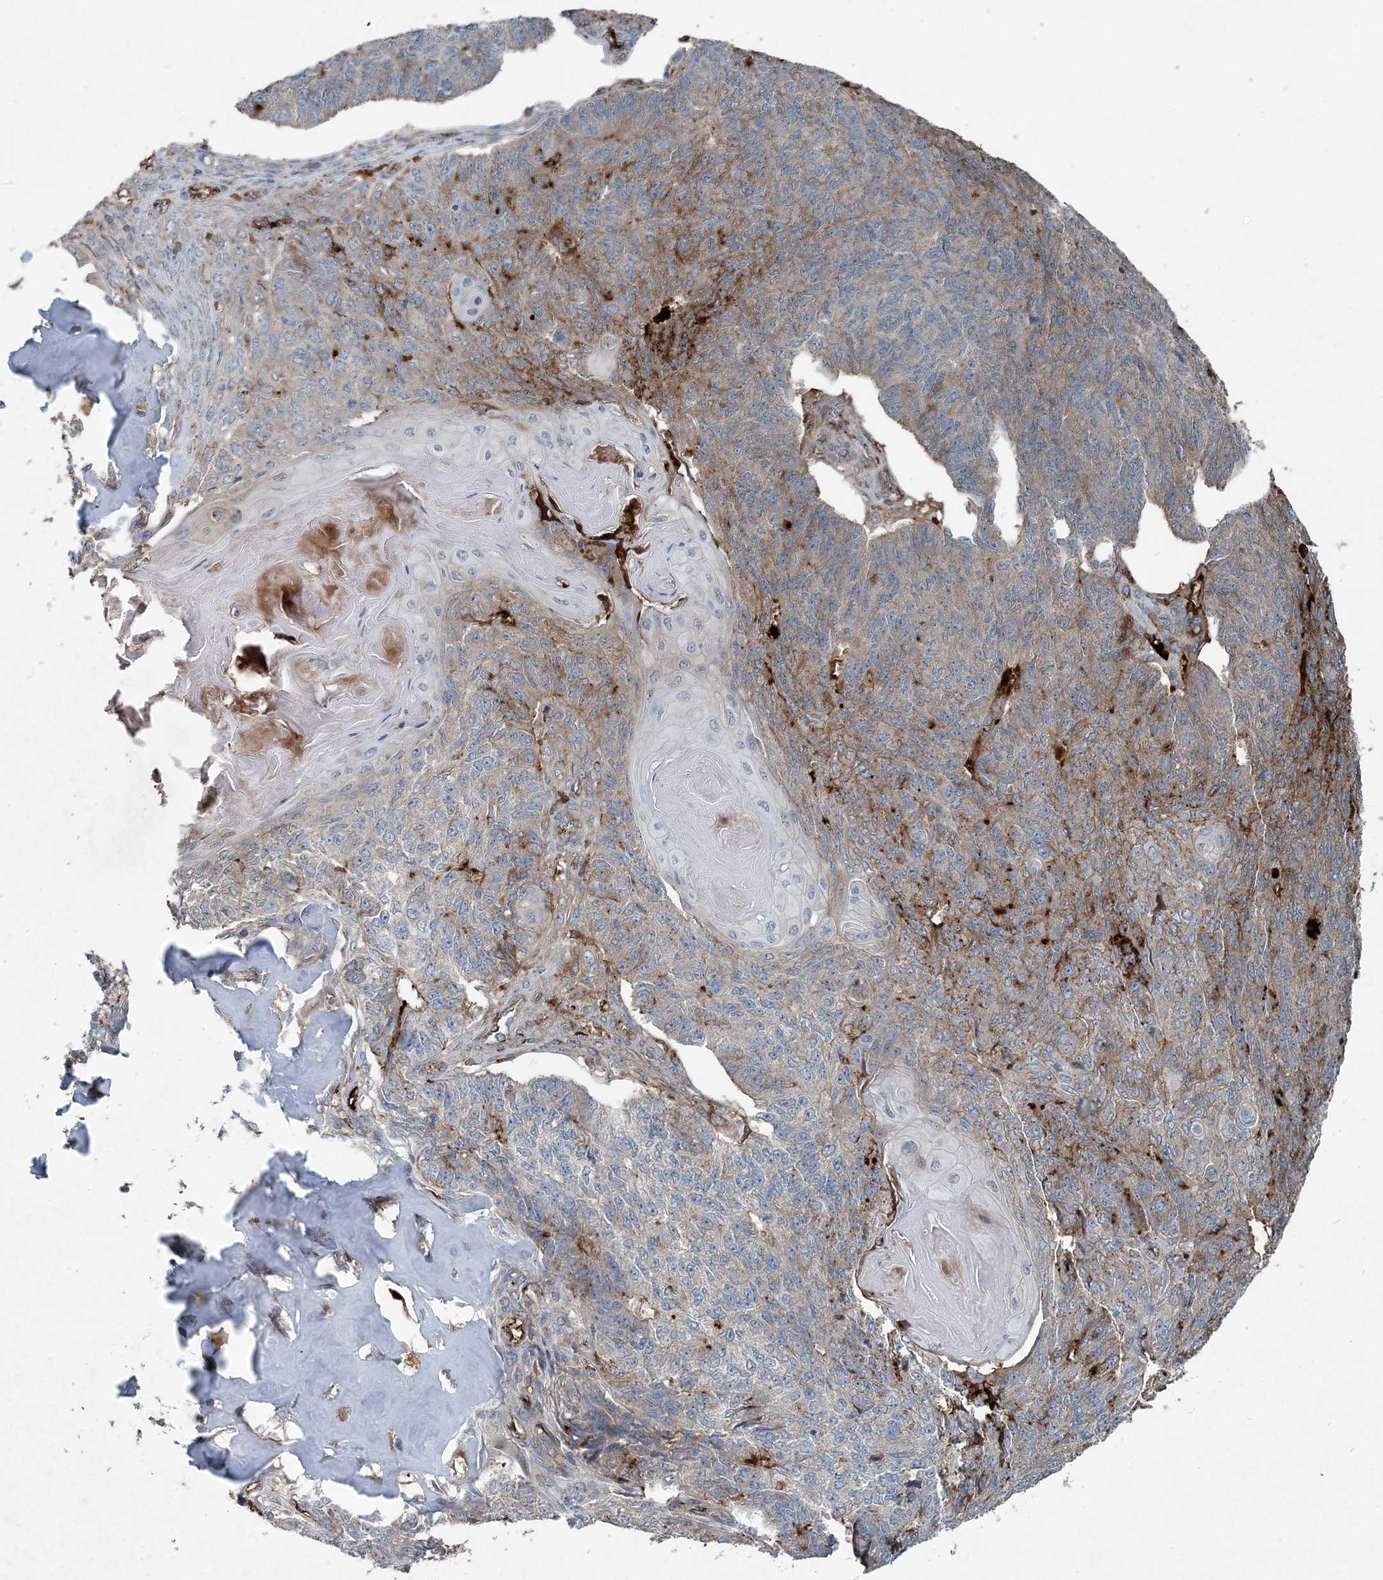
{"staining": {"intensity": "strong", "quantity": "<25%", "location": "cytoplasmic/membranous"}, "tissue": "endometrial cancer", "cell_type": "Tumor cells", "image_type": "cancer", "snomed": [{"axis": "morphology", "description": "Adenocarcinoma, NOS"}, {"axis": "topography", "description": "Endometrium"}], "caption": "Adenocarcinoma (endometrial) stained for a protein (brown) reveals strong cytoplasmic/membranous positive staining in about <25% of tumor cells.", "gene": "ABHD14B", "patient": {"sex": "female", "age": 32}}